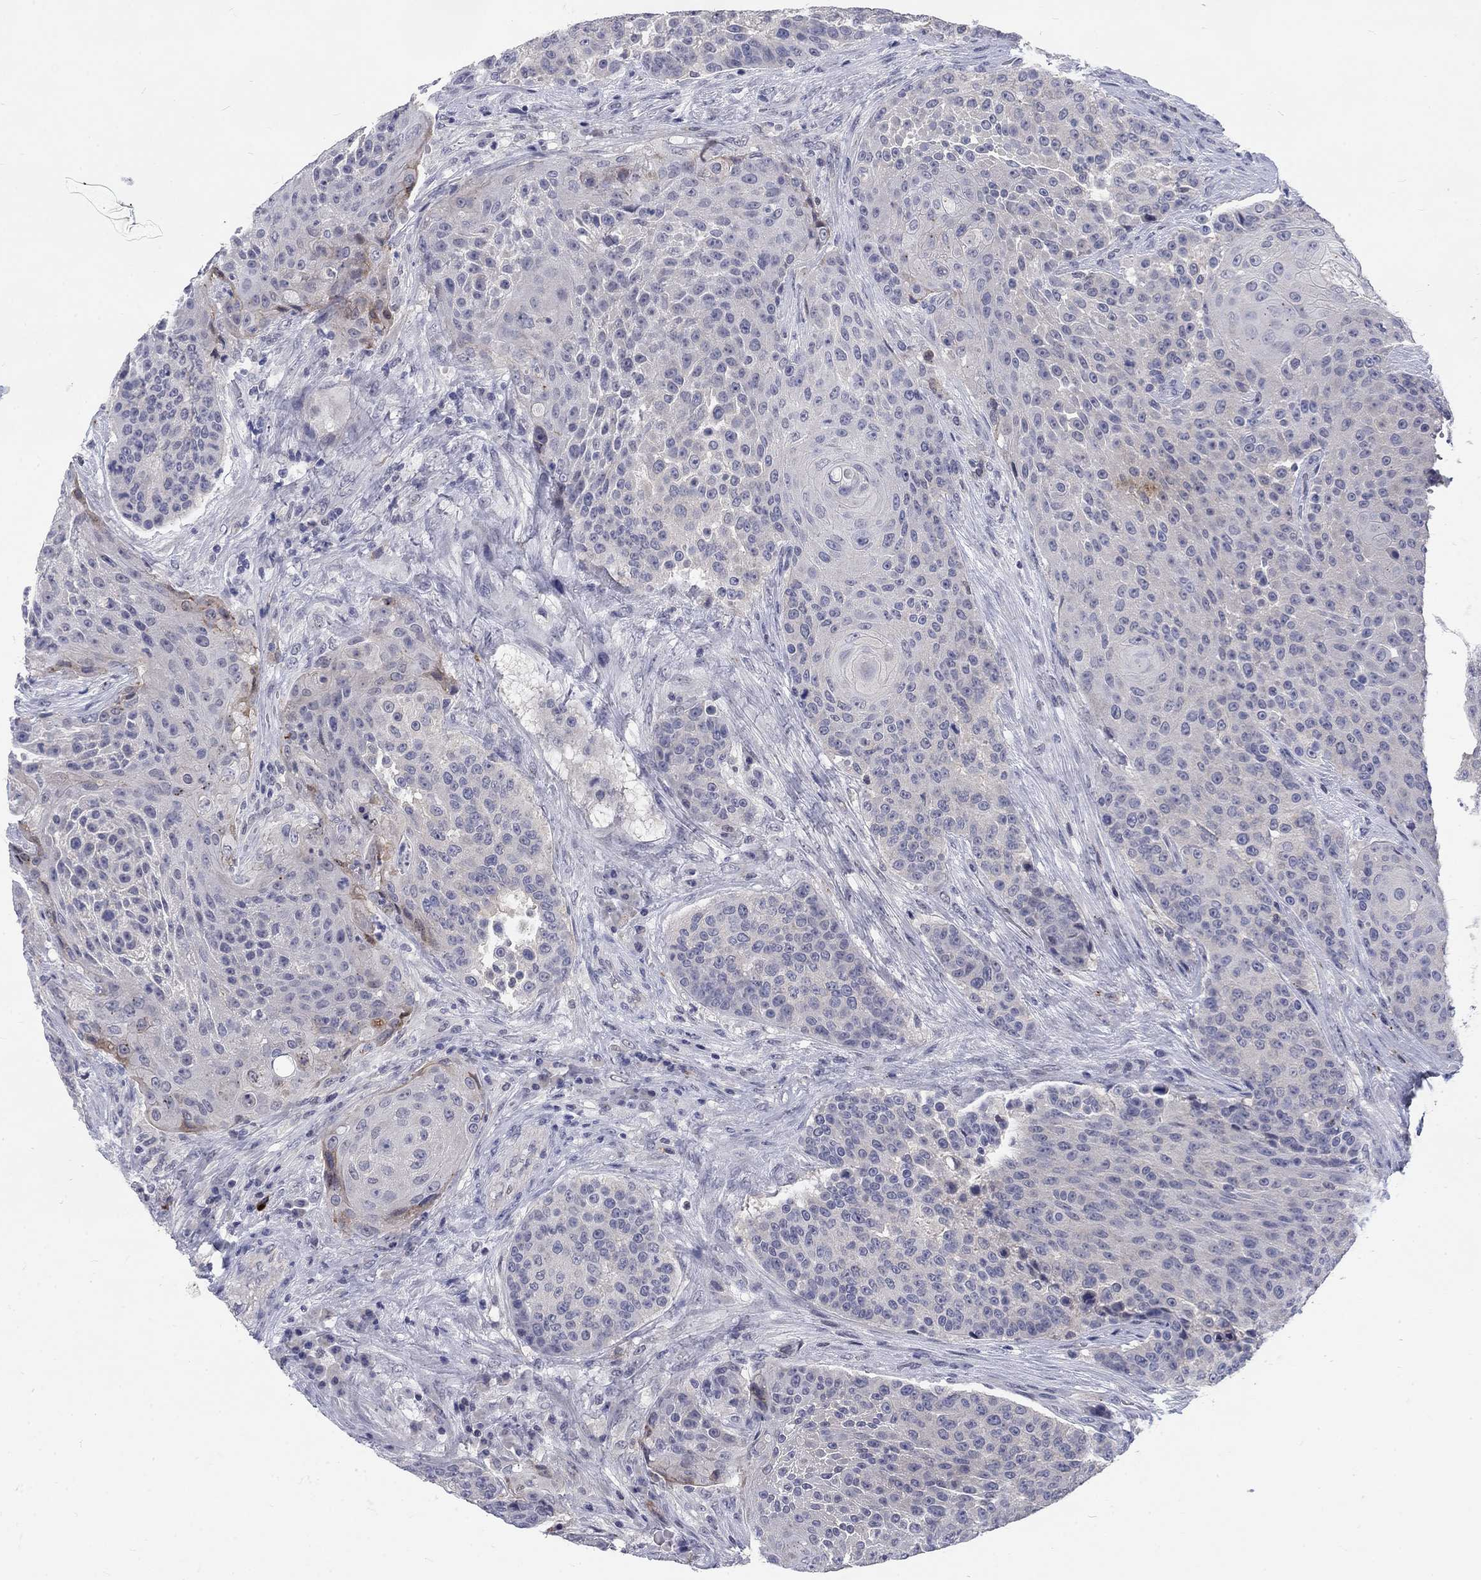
{"staining": {"intensity": "negative", "quantity": "none", "location": "none"}, "tissue": "urothelial cancer", "cell_type": "Tumor cells", "image_type": "cancer", "snomed": [{"axis": "morphology", "description": "Urothelial carcinoma, High grade"}, {"axis": "topography", "description": "Urinary bladder"}], "caption": "Immunohistochemistry (IHC) image of neoplastic tissue: urothelial cancer stained with DAB shows no significant protein staining in tumor cells. (DAB (3,3'-diaminobenzidine) immunohistochemistry with hematoxylin counter stain).", "gene": "PHKA1", "patient": {"sex": "female", "age": 63}}